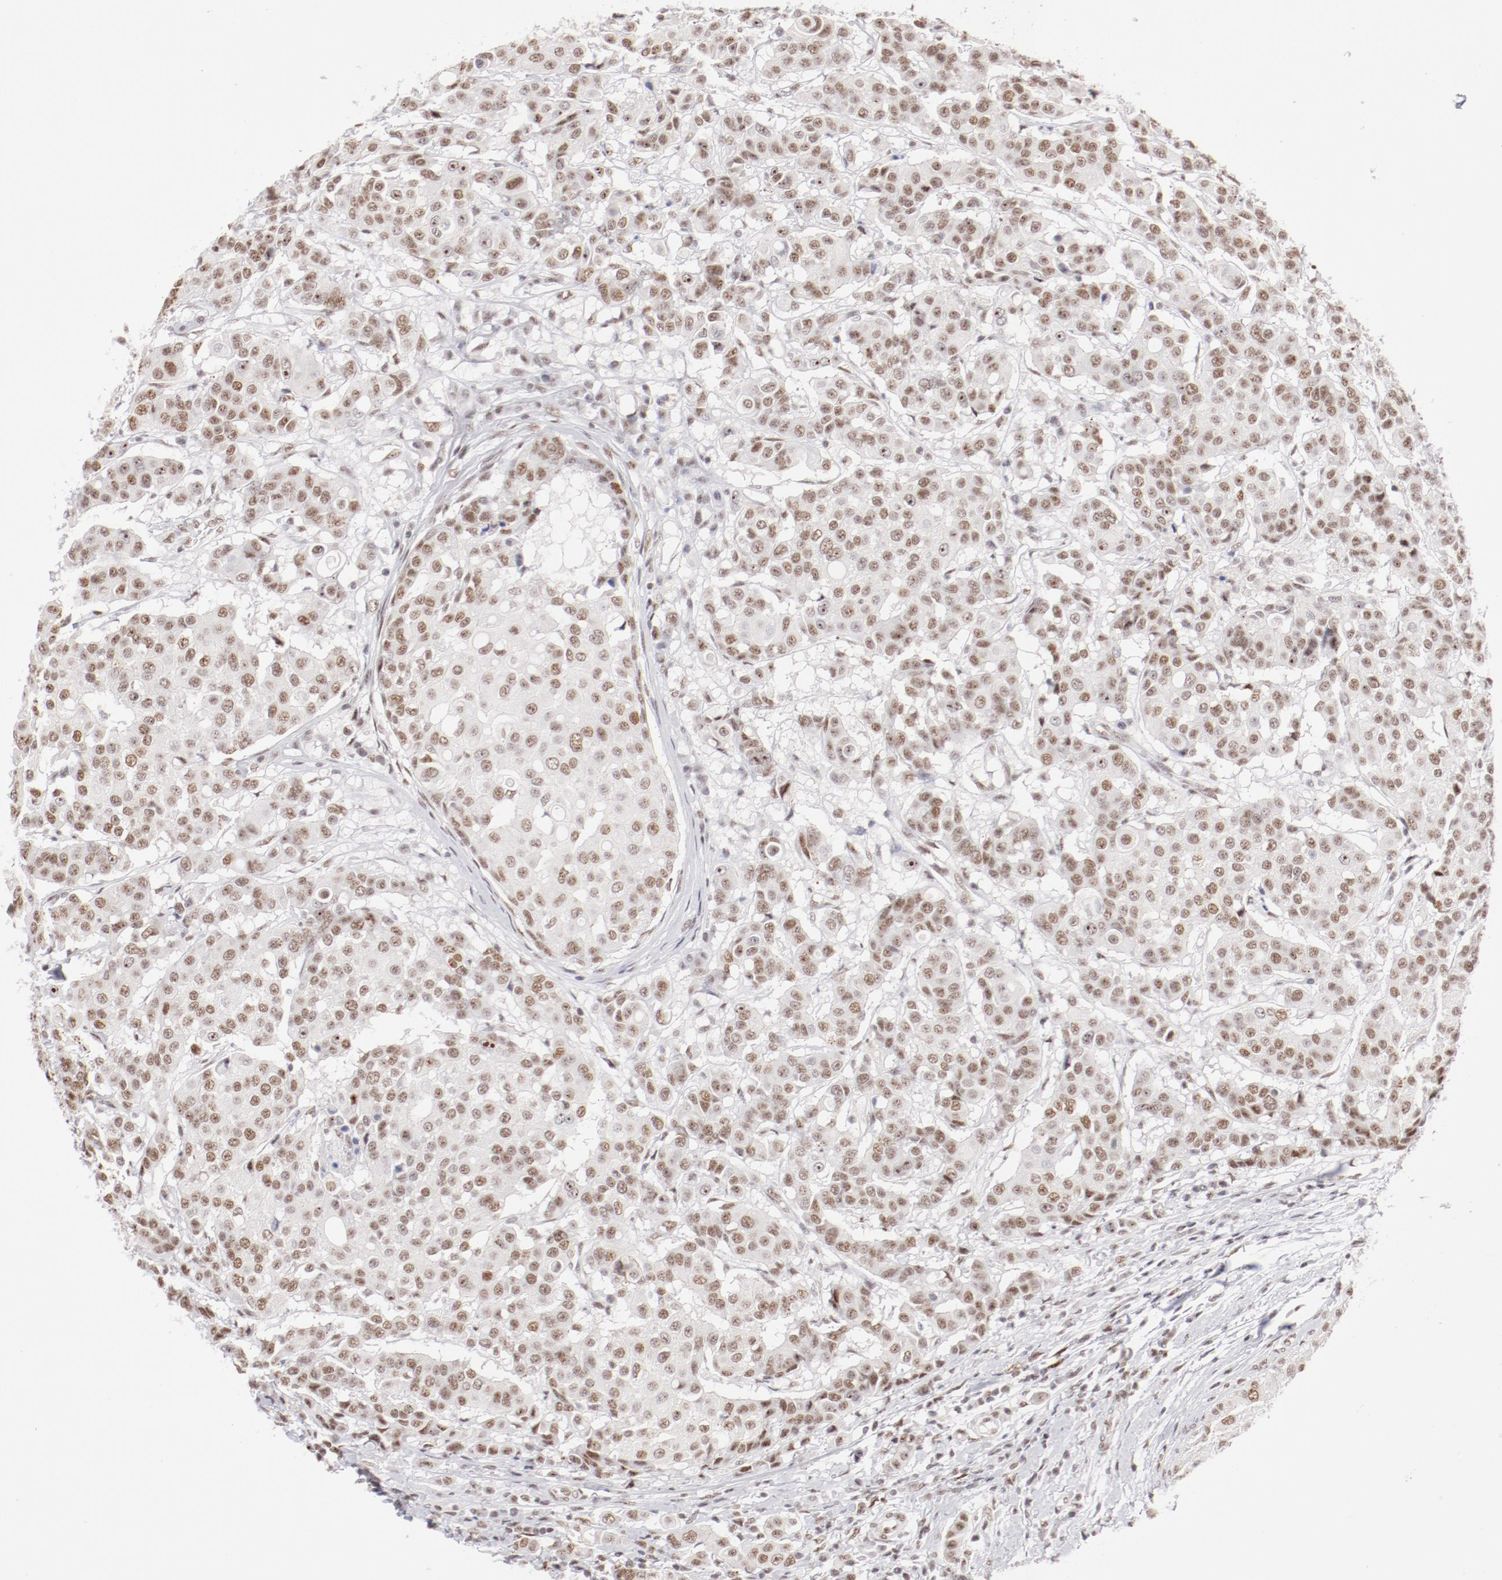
{"staining": {"intensity": "moderate", "quantity": ">75%", "location": "nuclear"}, "tissue": "breast cancer", "cell_type": "Tumor cells", "image_type": "cancer", "snomed": [{"axis": "morphology", "description": "Duct carcinoma"}, {"axis": "topography", "description": "Breast"}], "caption": "Breast invasive ductal carcinoma was stained to show a protein in brown. There is medium levels of moderate nuclear positivity in approximately >75% of tumor cells. (DAB (3,3'-diaminobenzidine) IHC with brightfield microscopy, high magnification).", "gene": "TFAP4", "patient": {"sex": "female", "age": 27}}